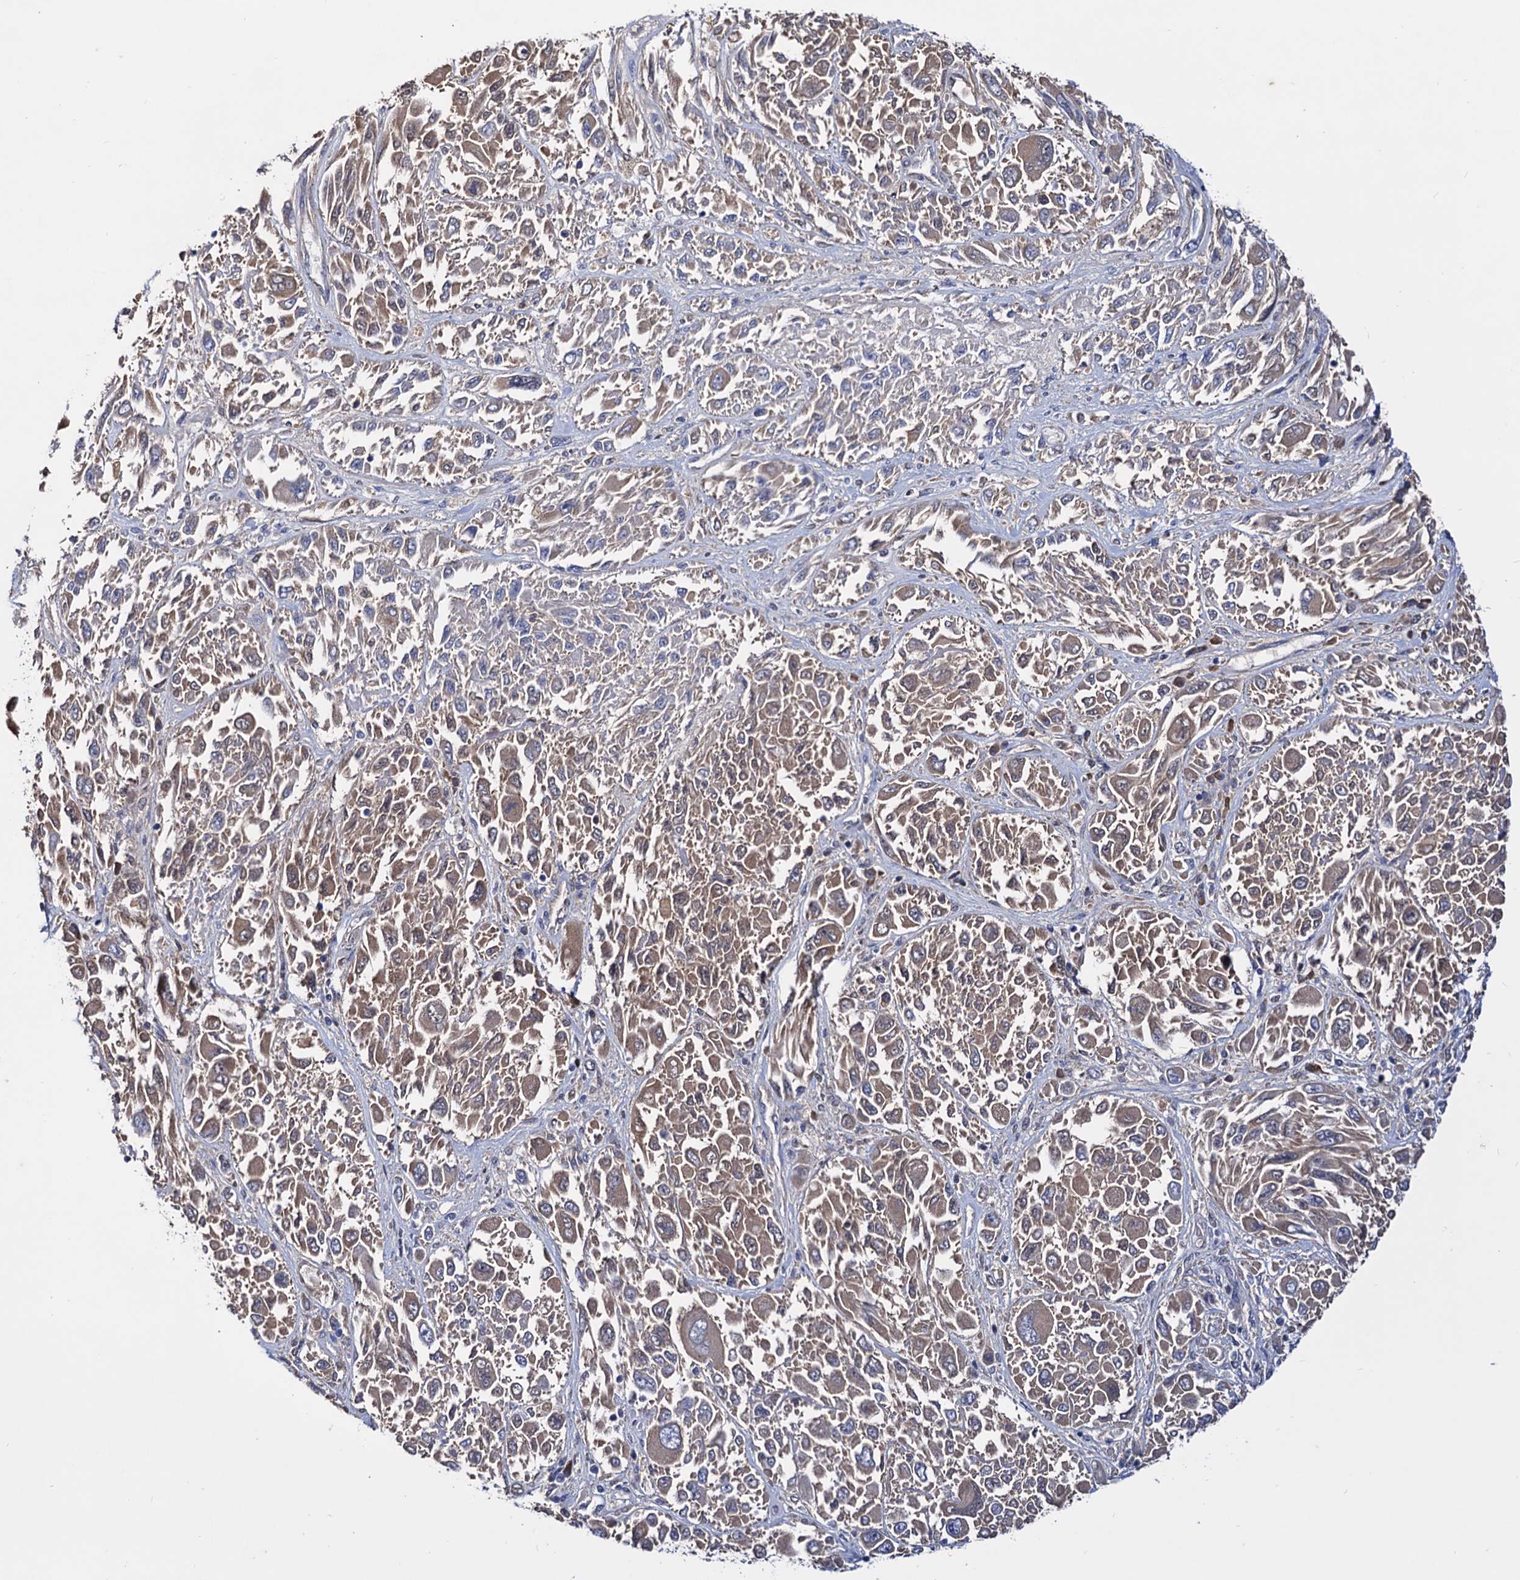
{"staining": {"intensity": "weak", "quantity": "25%-75%", "location": "cytoplasmic/membranous"}, "tissue": "melanoma", "cell_type": "Tumor cells", "image_type": "cancer", "snomed": [{"axis": "morphology", "description": "Malignant melanoma, NOS"}, {"axis": "topography", "description": "Skin"}], "caption": "The immunohistochemical stain labels weak cytoplasmic/membranous staining in tumor cells of melanoma tissue. (IHC, brightfield microscopy, high magnification).", "gene": "NPAS4", "patient": {"sex": "female", "age": 91}}